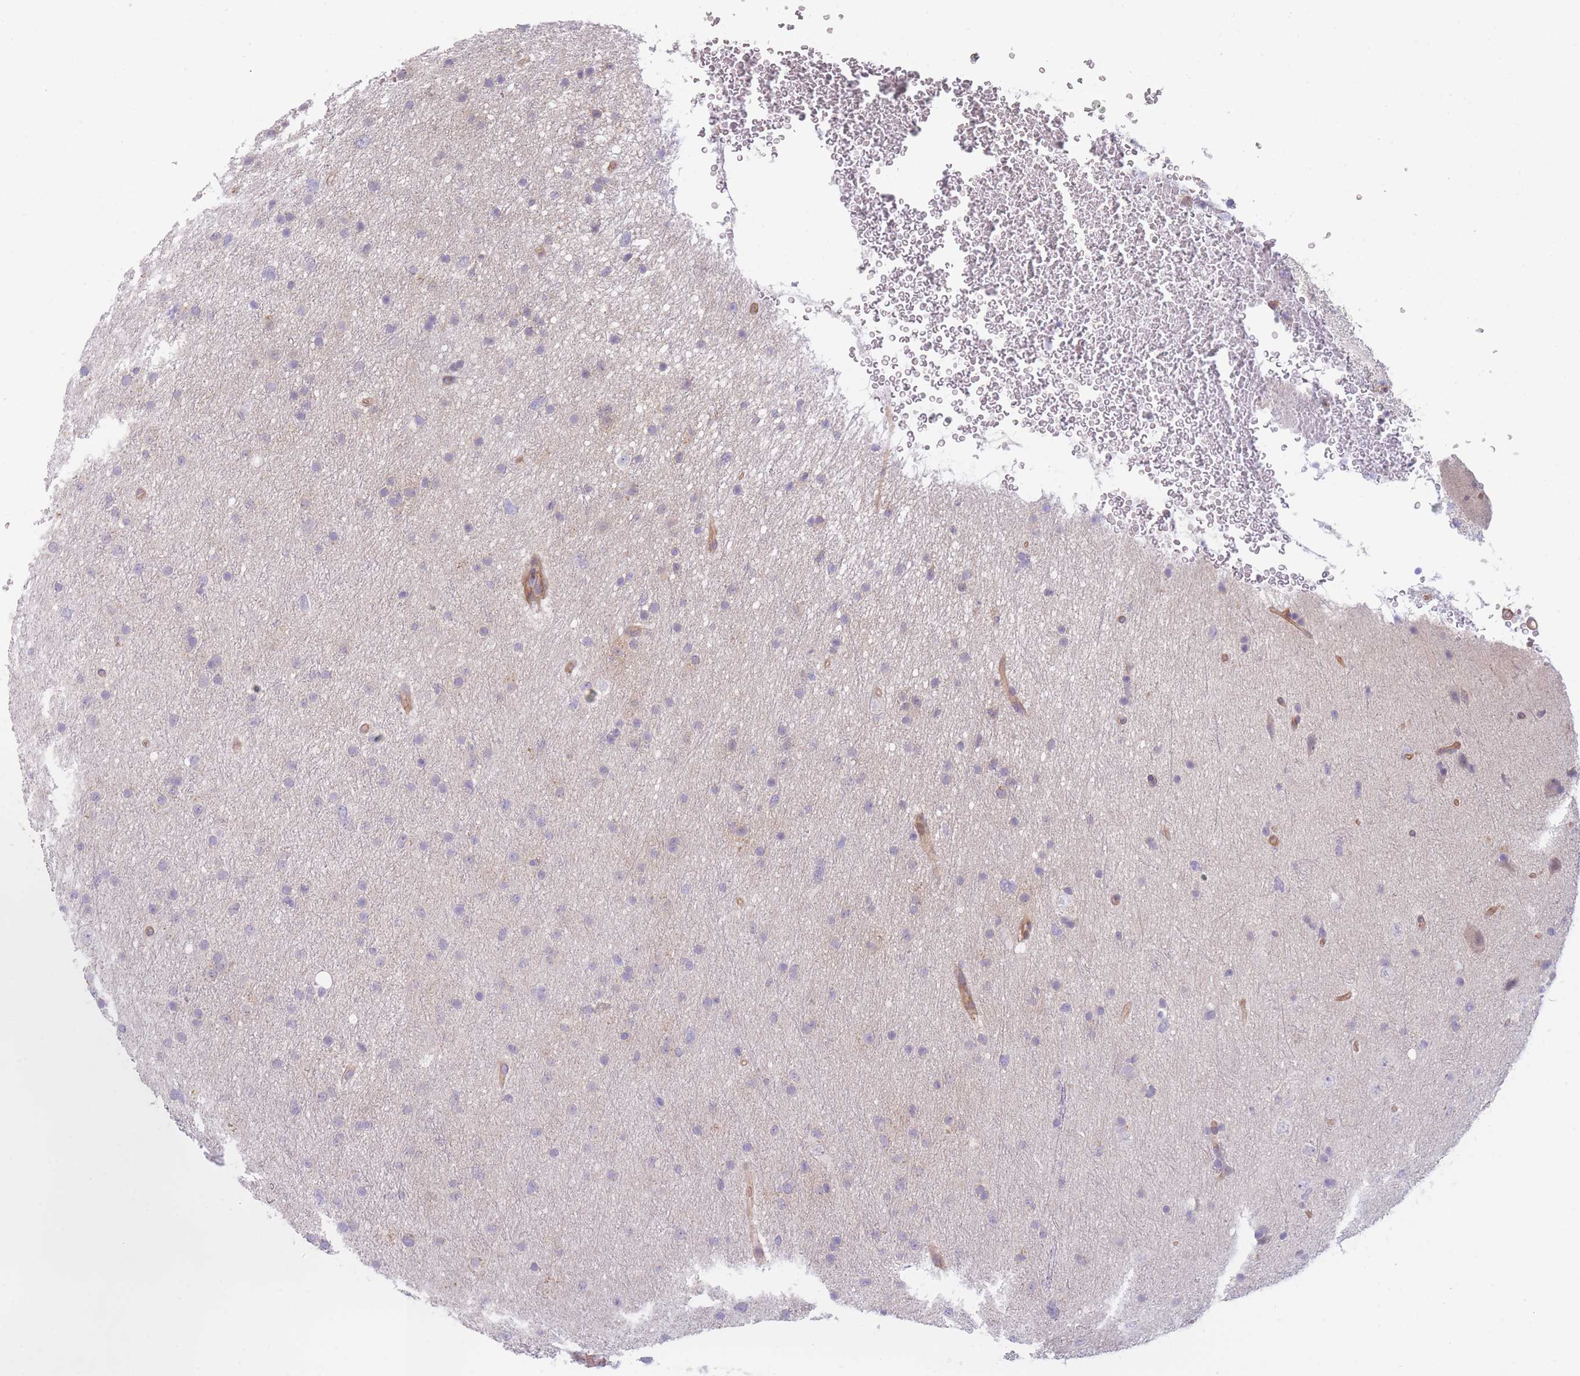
{"staining": {"intensity": "negative", "quantity": "none", "location": "none"}, "tissue": "glioma", "cell_type": "Tumor cells", "image_type": "cancer", "snomed": [{"axis": "morphology", "description": "Glioma, malignant, Low grade"}, {"axis": "topography", "description": "Cerebral cortex"}], "caption": "Immunohistochemistry micrograph of glioma stained for a protein (brown), which reveals no staining in tumor cells. (DAB (3,3'-diaminobenzidine) immunohistochemistry visualized using brightfield microscopy, high magnification).", "gene": "WDR93", "patient": {"sex": "female", "age": 39}}